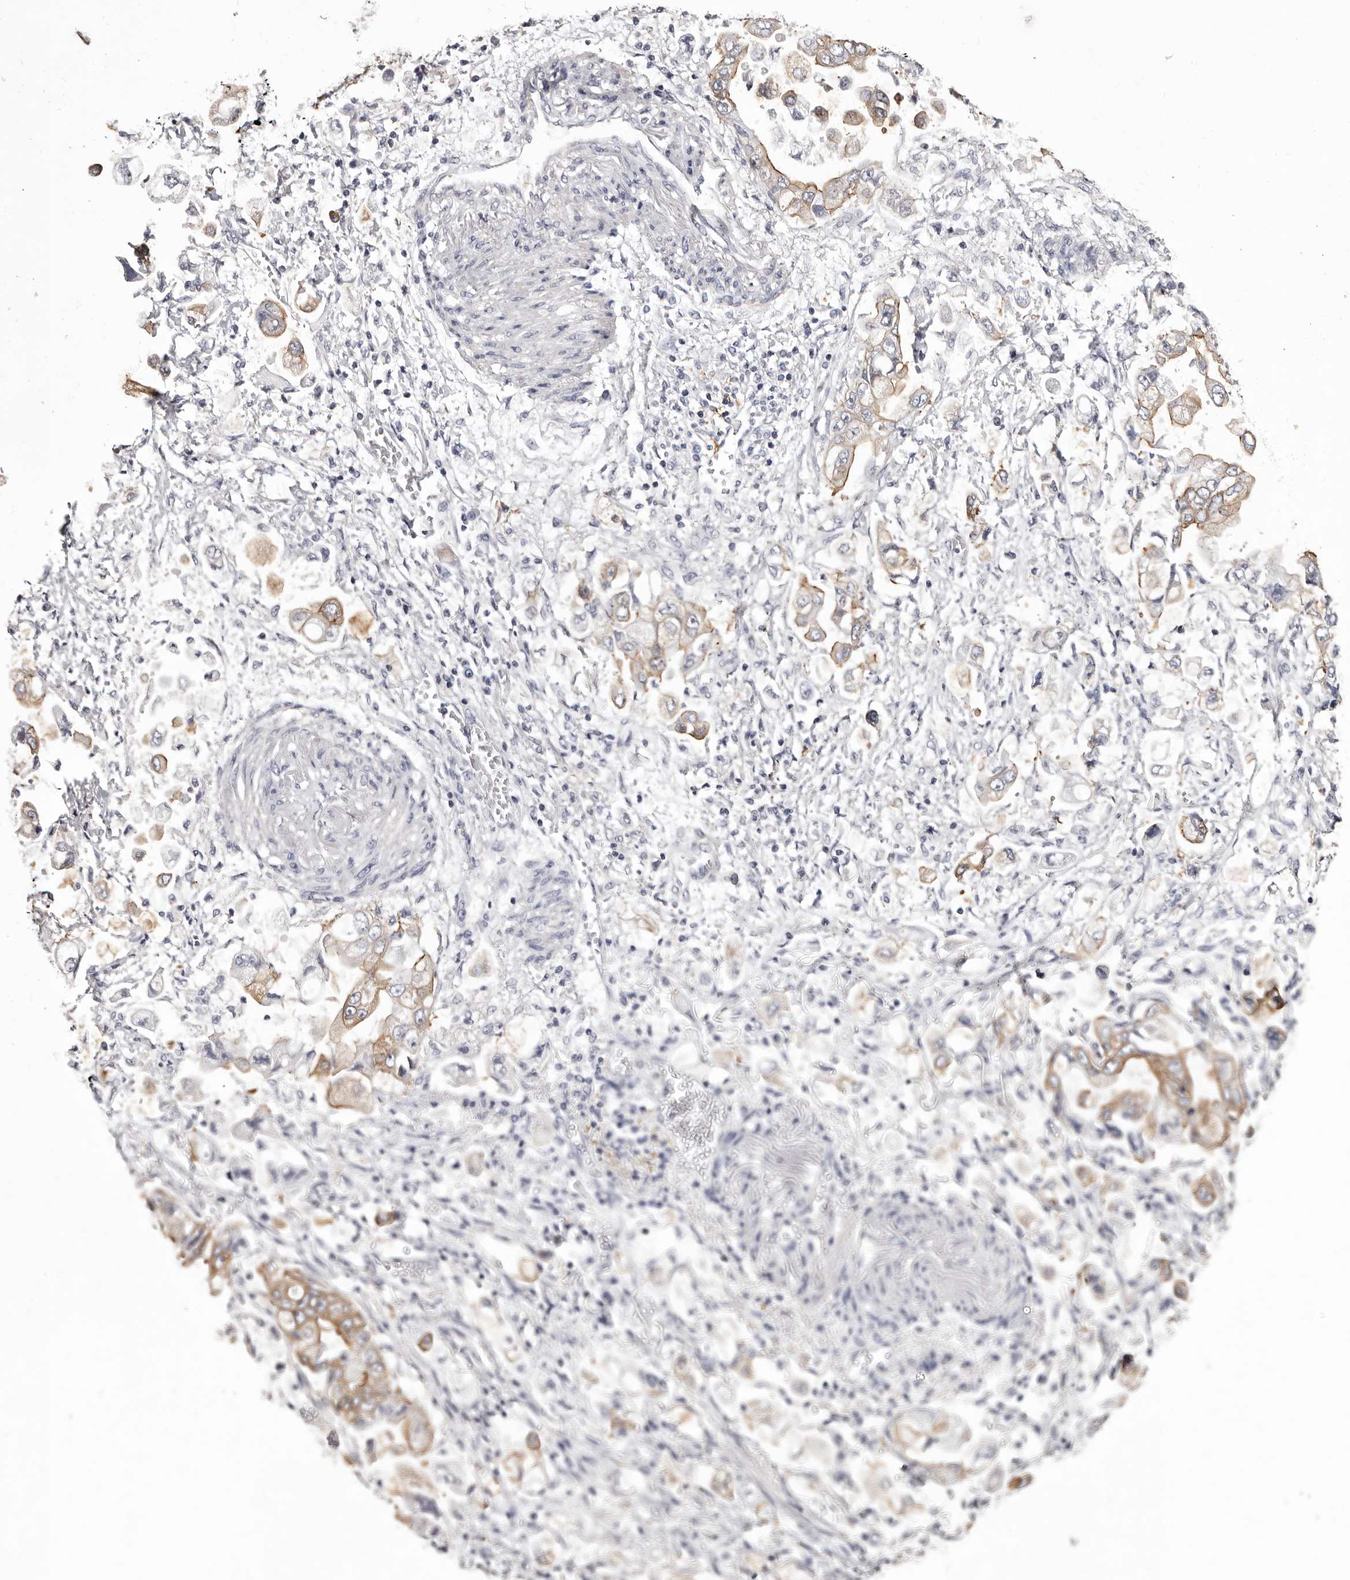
{"staining": {"intensity": "moderate", "quantity": ">75%", "location": "cytoplasmic/membranous"}, "tissue": "stomach cancer", "cell_type": "Tumor cells", "image_type": "cancer", "snomed": [{"axis": "morphology", "description": "Adenocarcinoma, NOS"}, {"axis": "topography", "description": "Stomach"}], "caption": "Protein expression analysis of stomach cancer (adenocarcinoma) displays moderate cytoplasmic/membranous expression in approximately >75% of tumor cells.", "gene": "LAD1", "patient": {"sex": "male", "age": 62}}